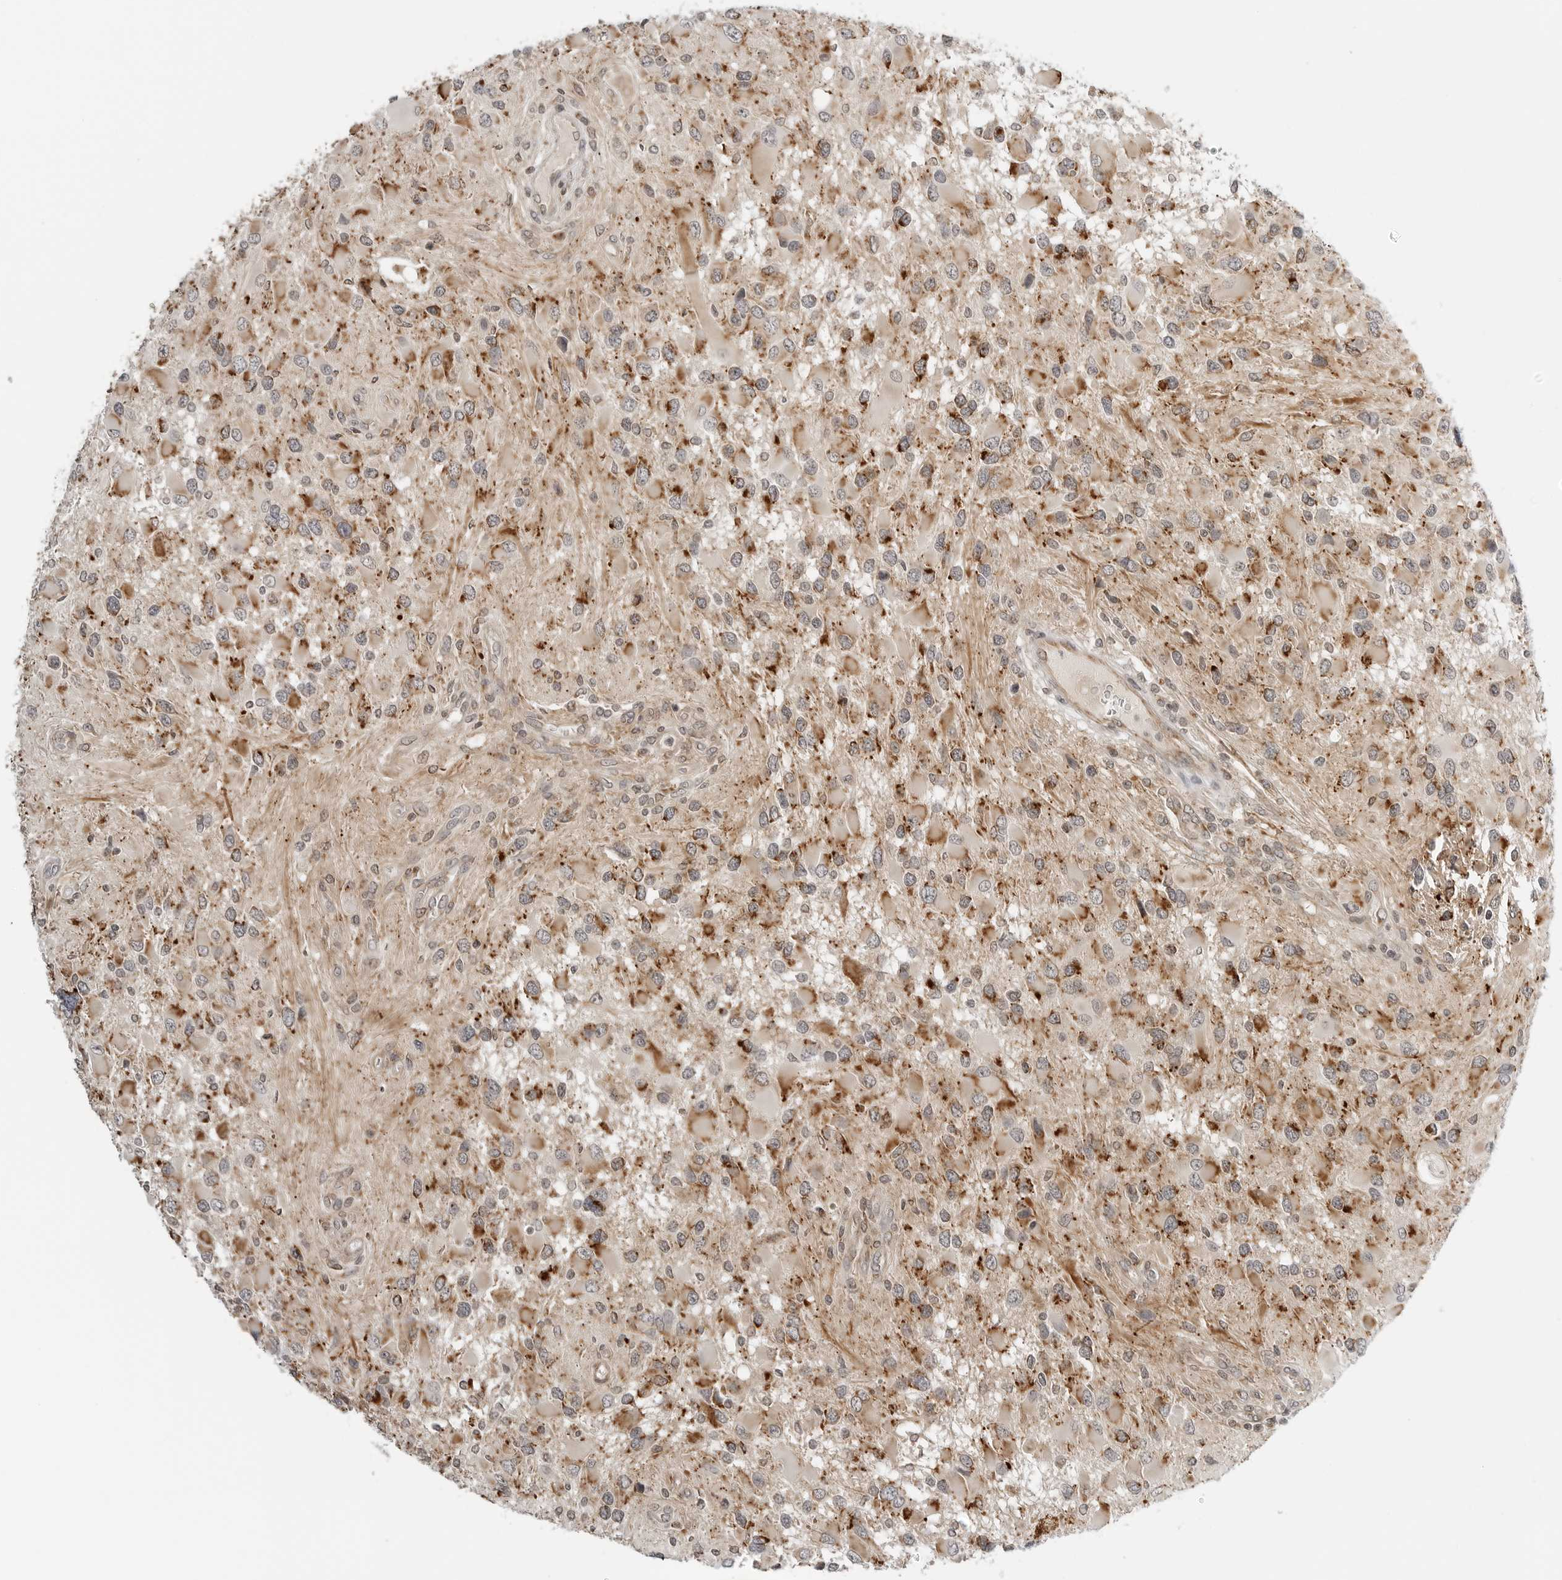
{"staining": {"intensity": "weak", "quantity": ">75%", "location": "cytoplasmic/membranous"}, "tissue": "glioma", "cell_type": "Tumor cells", "image_type": "cancer", "snomed": [{"axis": "morphology", "description": "Glioma, malignant, High grade"}, {"axis": "topography", "description": "Brain"}], "caption": "Immunohistochemistry (IHC) of glioma reveals low levels of weak cytoplasmic/membranous positivity in about >75% of tumor cells.", "gene": "PEX2", "patient": {"sex": "male", "age": 53}}